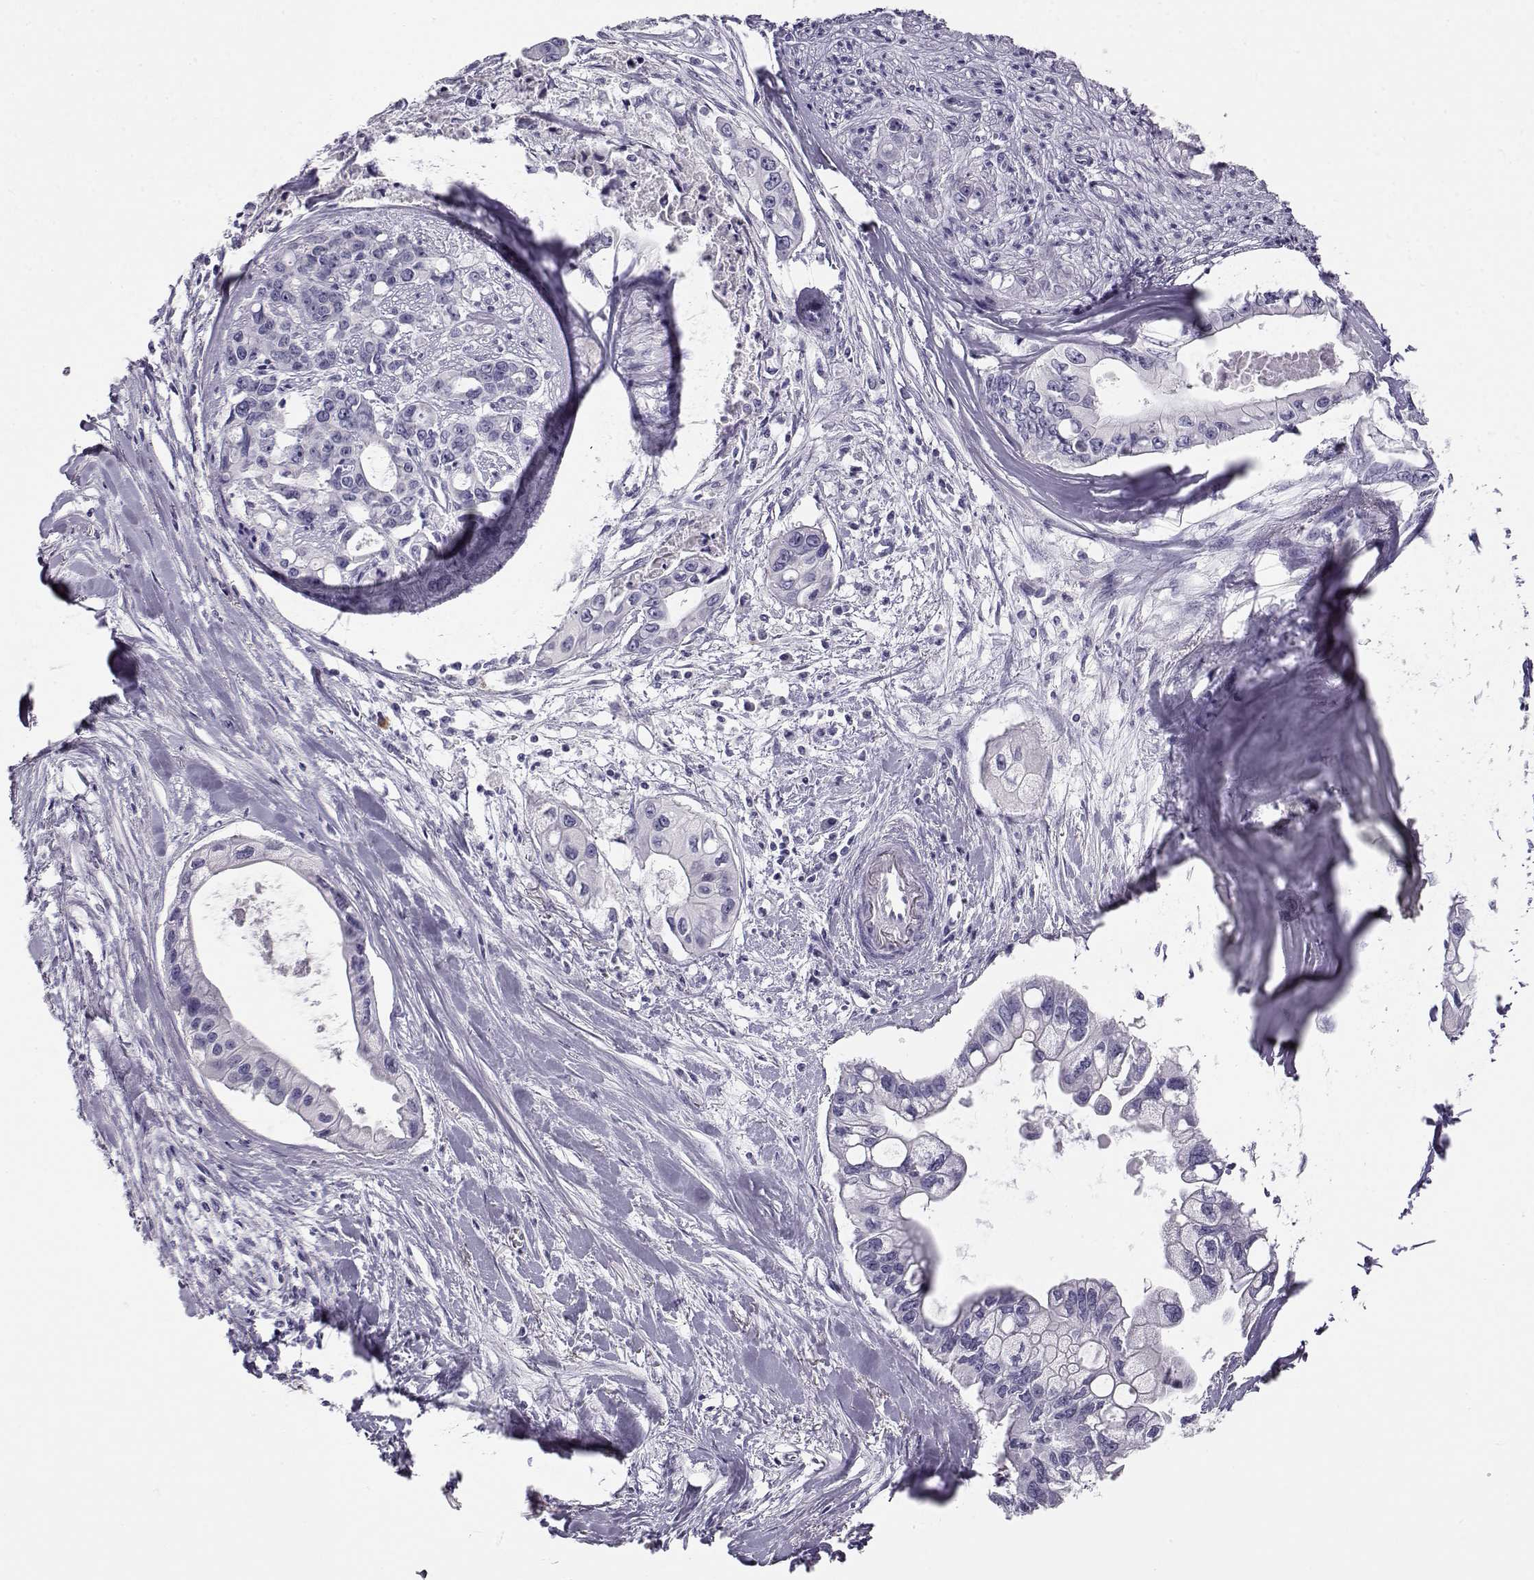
{"staining": {"intensity": "negative", "quantity": "none", "location": "none"}, "tissue": "pancreatic cancer", "cell_type": "Tumor cells", "image_type": "cancer", "snomed": [{"axis": "morphology", "description": "Adenocarcinoma, NOS"}, {"axis": "topography", "description": "Pancreas"}], "caption": "An image of human pancreatic adenocarcinoma is negative for staining in tumor cells.", "gene": "CABS1", "patient": {"sex": "male", "age": 60}}